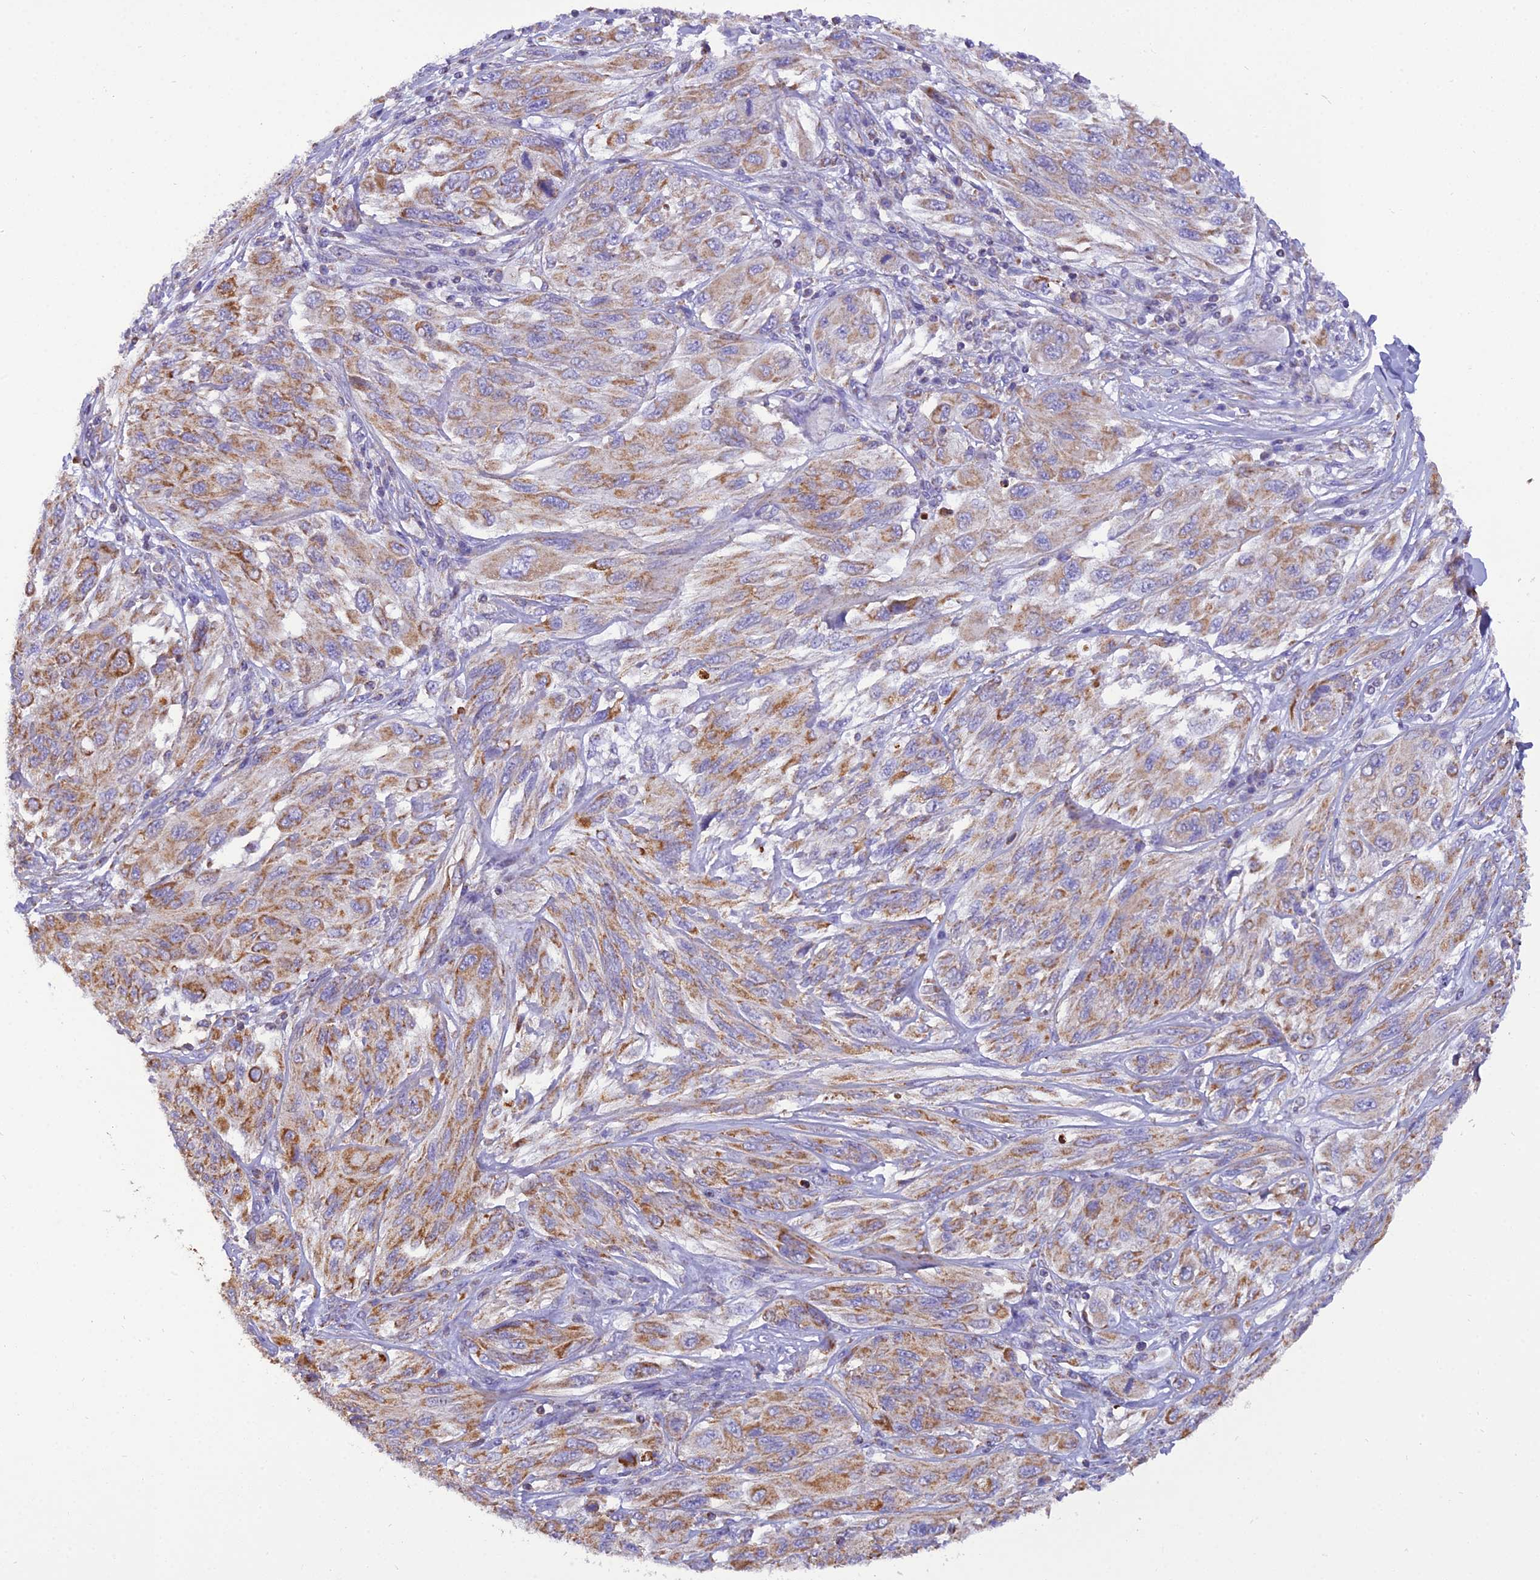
{"staining": {"intensity": "moderate", "quantity": ">75%", "location": "cytoplasmic/membranous"}, "tissue": "melanoma", "cell_type": "Tumor cells", "image_type": "cancer", "snomed": [{"axis": "morphology", "description": "Malignant melanoma, NOS"}, {"axis": "topography", "description": "Skin"}], "caption": "A medium amount of moderate cytoplasmic/membranous positivity is identified in about >75% of tumor cells in malignant melanoma tissue.", "gene": "GPD1", "patient": {"sex": "female", "age": 91}}